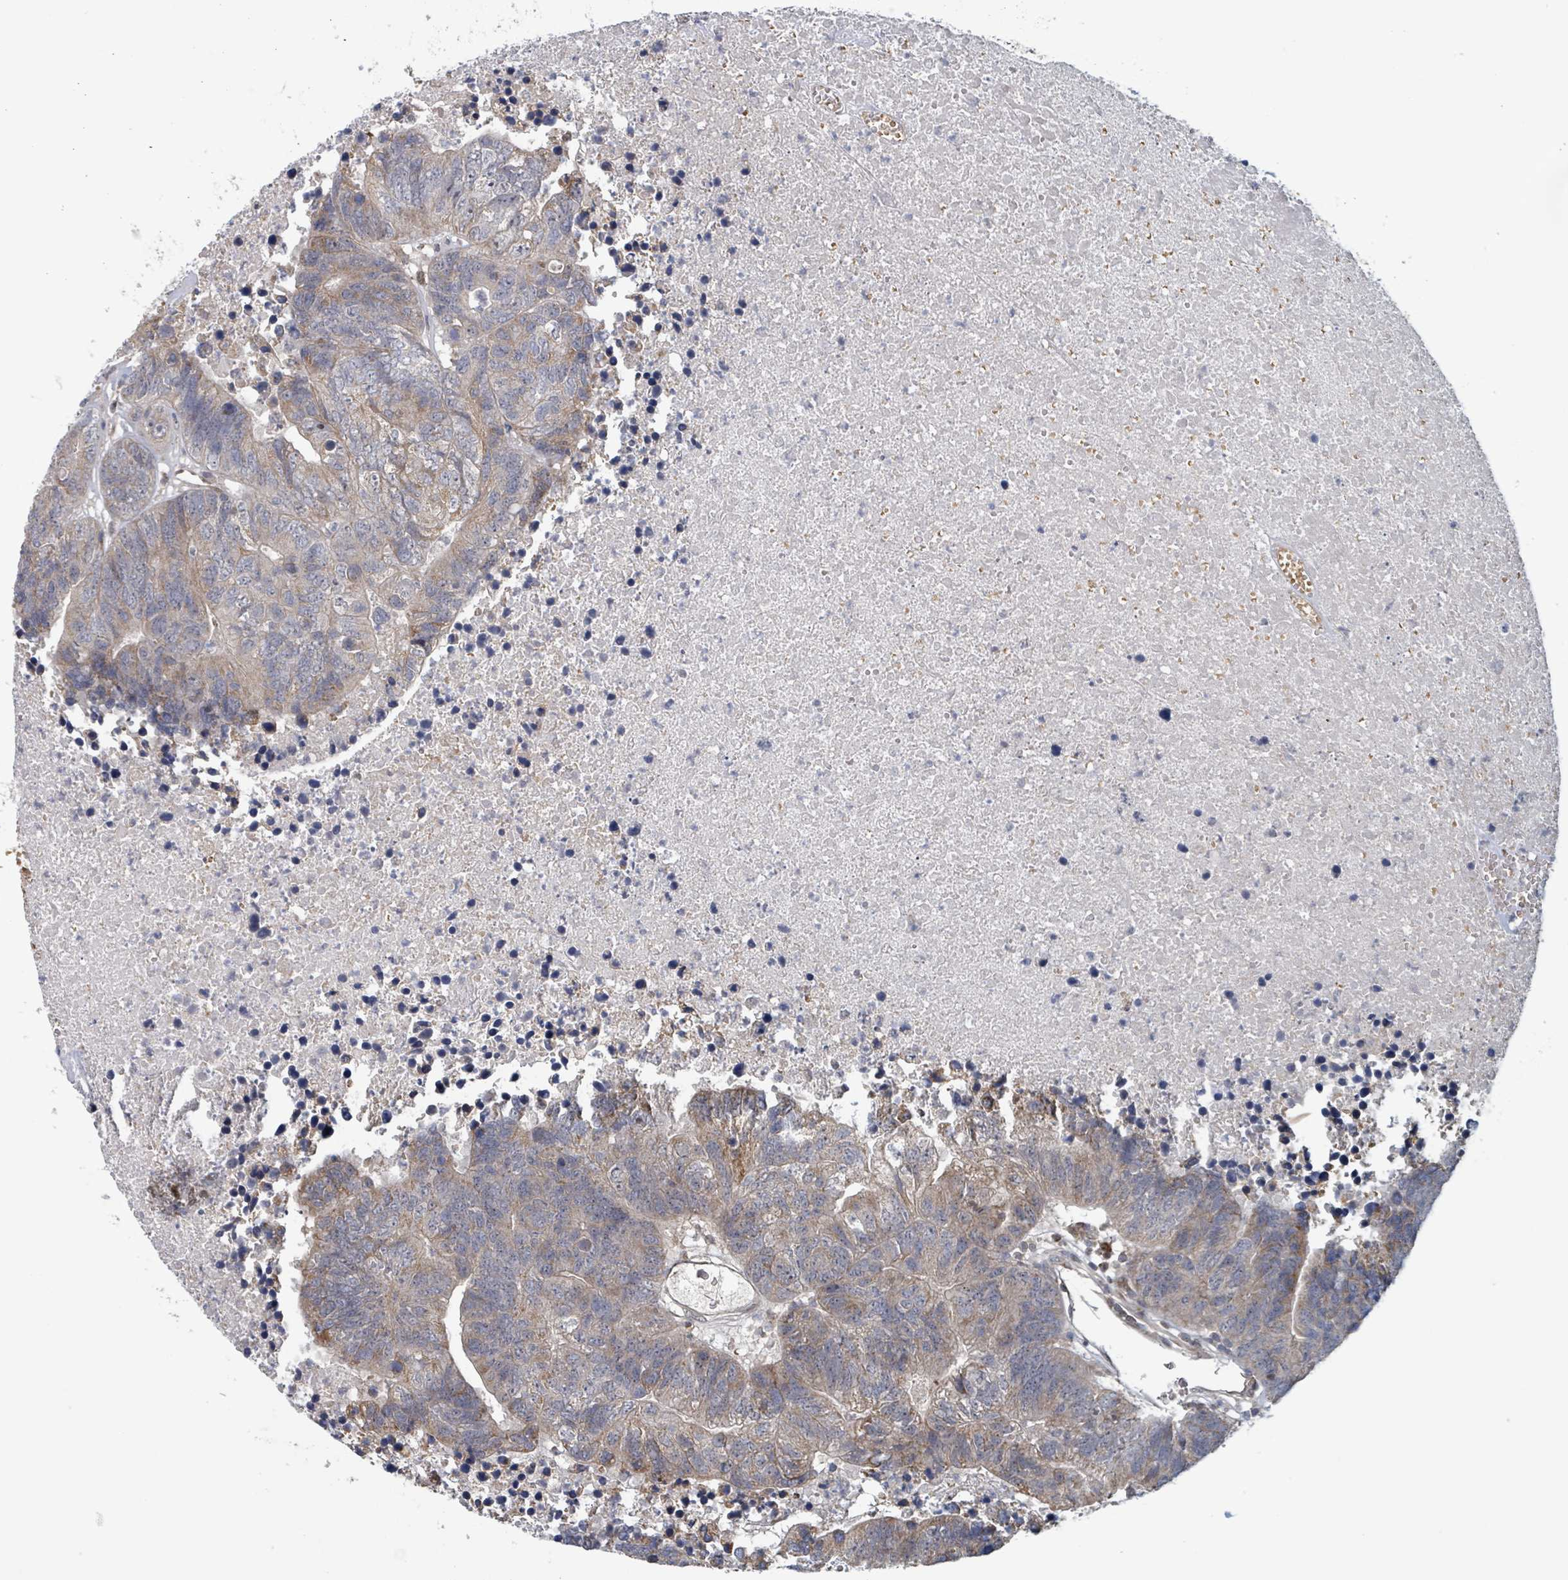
{"staining": {"intensity": "moderate", "quantity": "25%-75%", "location": "cytoplasmic/membranous"}, "tissue": "colorectal cancer", "cell_type": "Tumor cells", "image_type": "cancer", "snomed": [{"axis": "morphology", "description": "Adenocarcinoma, NOS"}, {"axis": "topography", "description": "Colon"}], "caption": "Adenocarcinoma (colorectal) stained for a protein exhibits moderate cytoplasmic/membranous positivity in tumor cells.", "gene": "HIVEP1", "patient": {"sex": "female", "age": 48}}